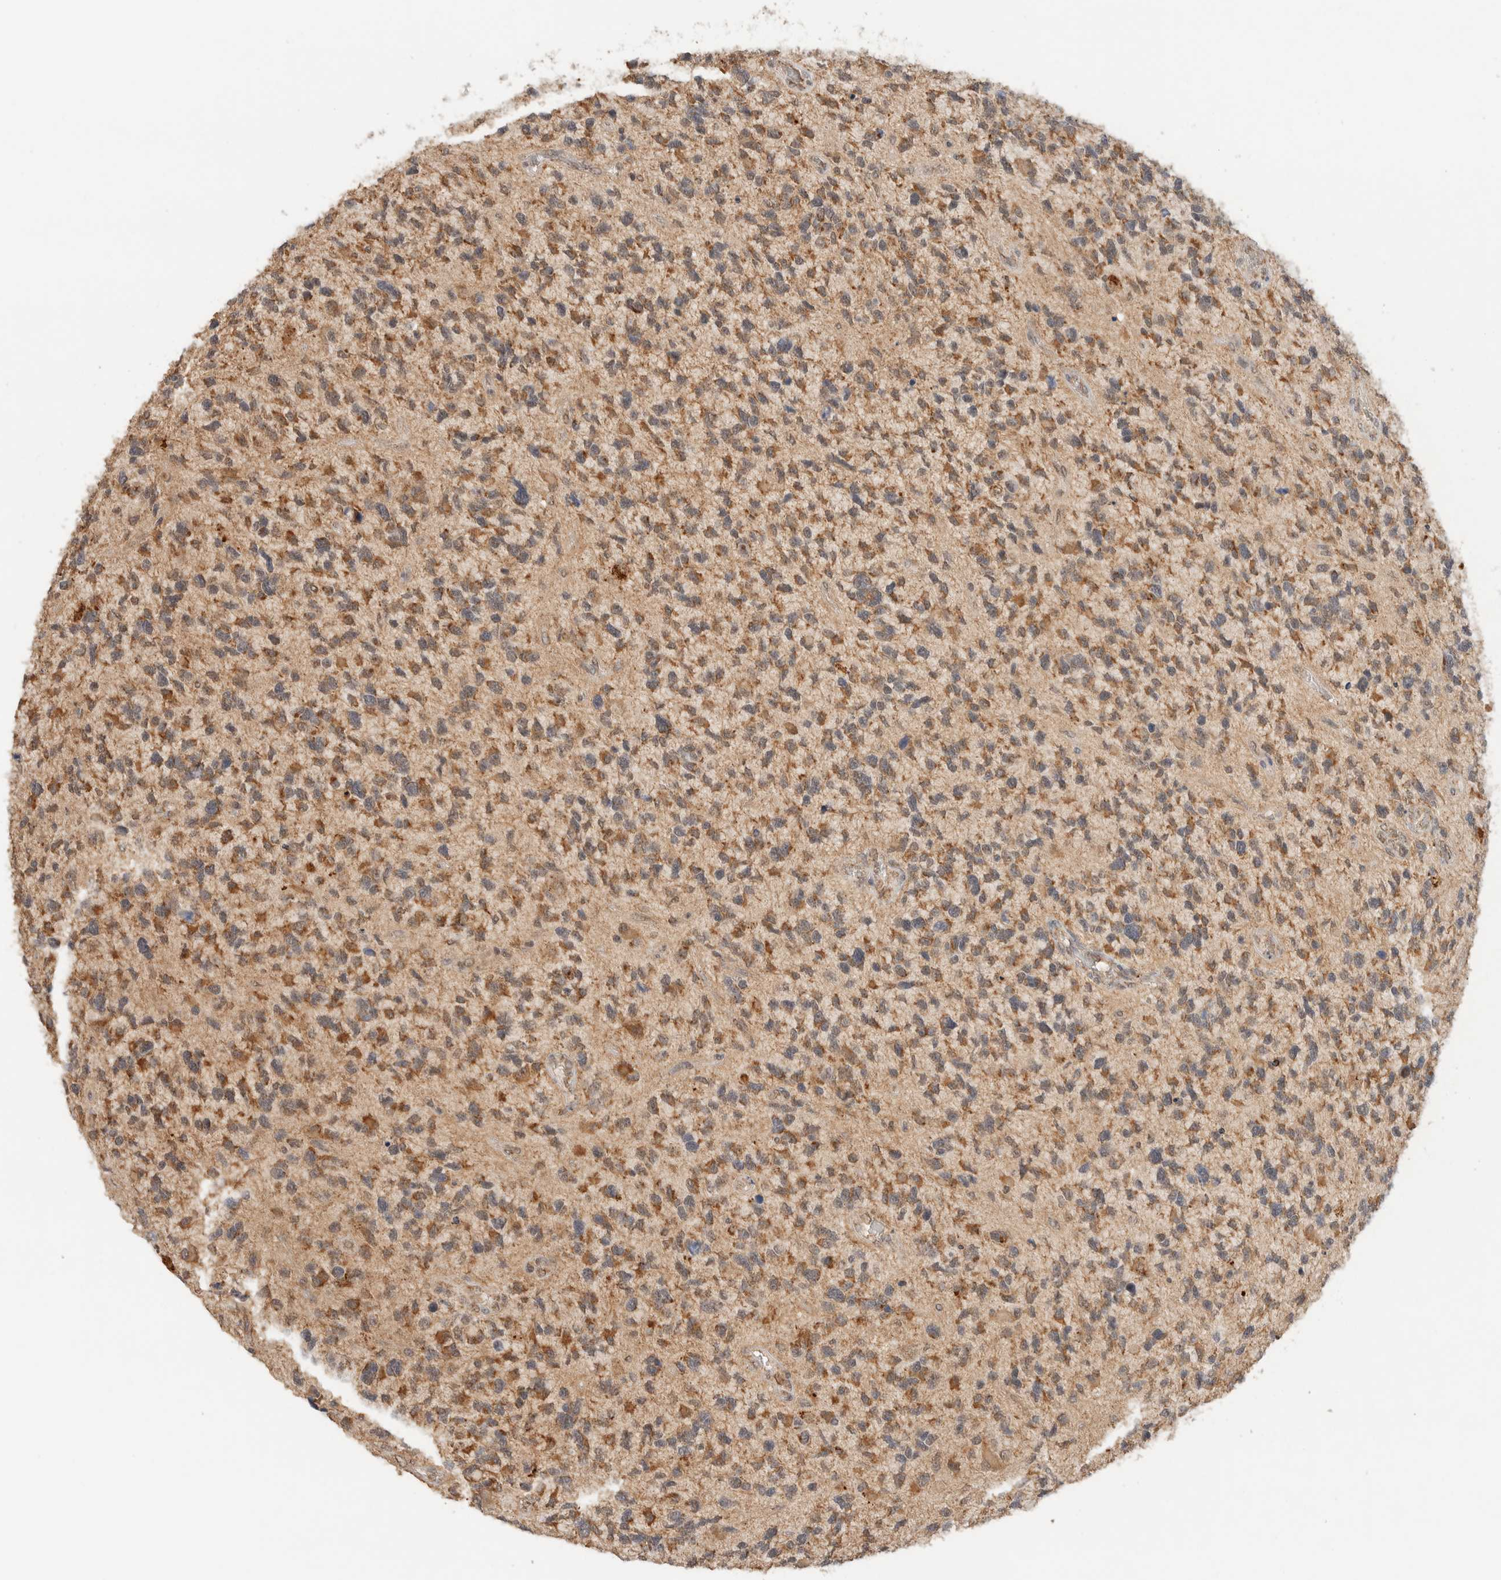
{"staining": {"intensity": "moderate", "quantity": ">75%", "location": "cytoplasmic/membranous"}, "tissue": "glioma", "cell_type": "Tumor cells", "image_type": "cancer", "snomed": [{"axis": "morphology", "description": "Glioma, malignant, High grade"}, {"axis": "topography", "description": "Brain"}], "caption": "High-power microscopy captured an immunohistochemistry (IHC) image of glioma, revealing moderate cytoplasmic/membranous positivity in about >75% of tumor cells. (Stains: DAB (3,3'-diaminobenzidine) in brown, nuclei in blue, Microscopy: brightfield microscopy at high magnification).", "gene": "MRPL41", "patient": {"sex": "female", "age": 58}}